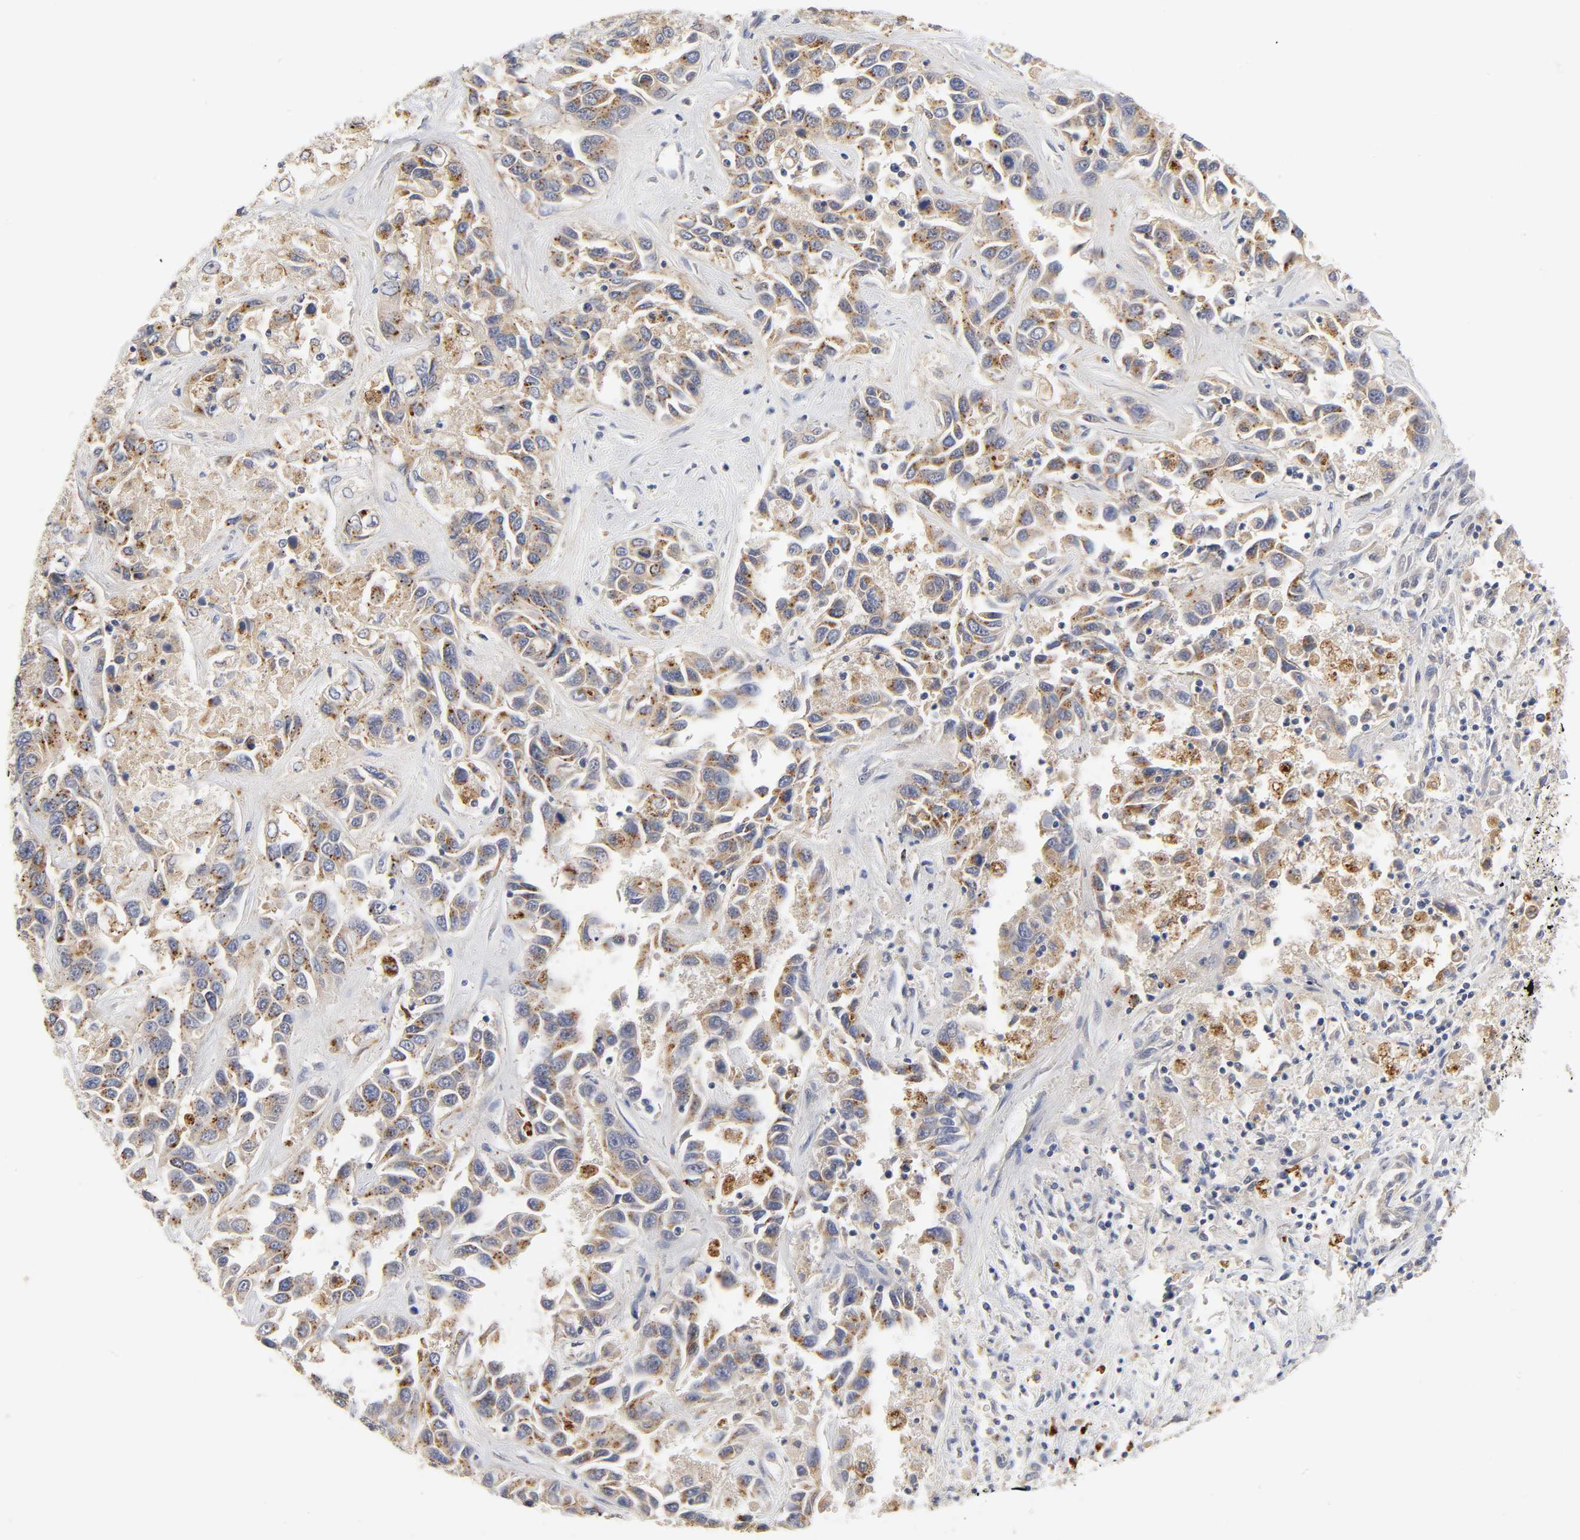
{"staining": {"intensity": "weak", "quantity": ">75%", "location": "cytoplasmic/membranous"}, "tissue": "liver cancer", "cell_type": "Tumor cells", "image_type": "cancer", "snomed": [{"axis": "morphology", "description": "Cholangiocarcinoma"}, {"axis": "topography", "description": "Liver"}], "caption": "This is an image of immunohistochemistry staining of liver cancer (cholangiocarcinoma), which shows weak expression in the cytoplasmic/membranous of tumor cells.", "gene": "C17orf75", "patient": {"sex": "female", "age": 52}}